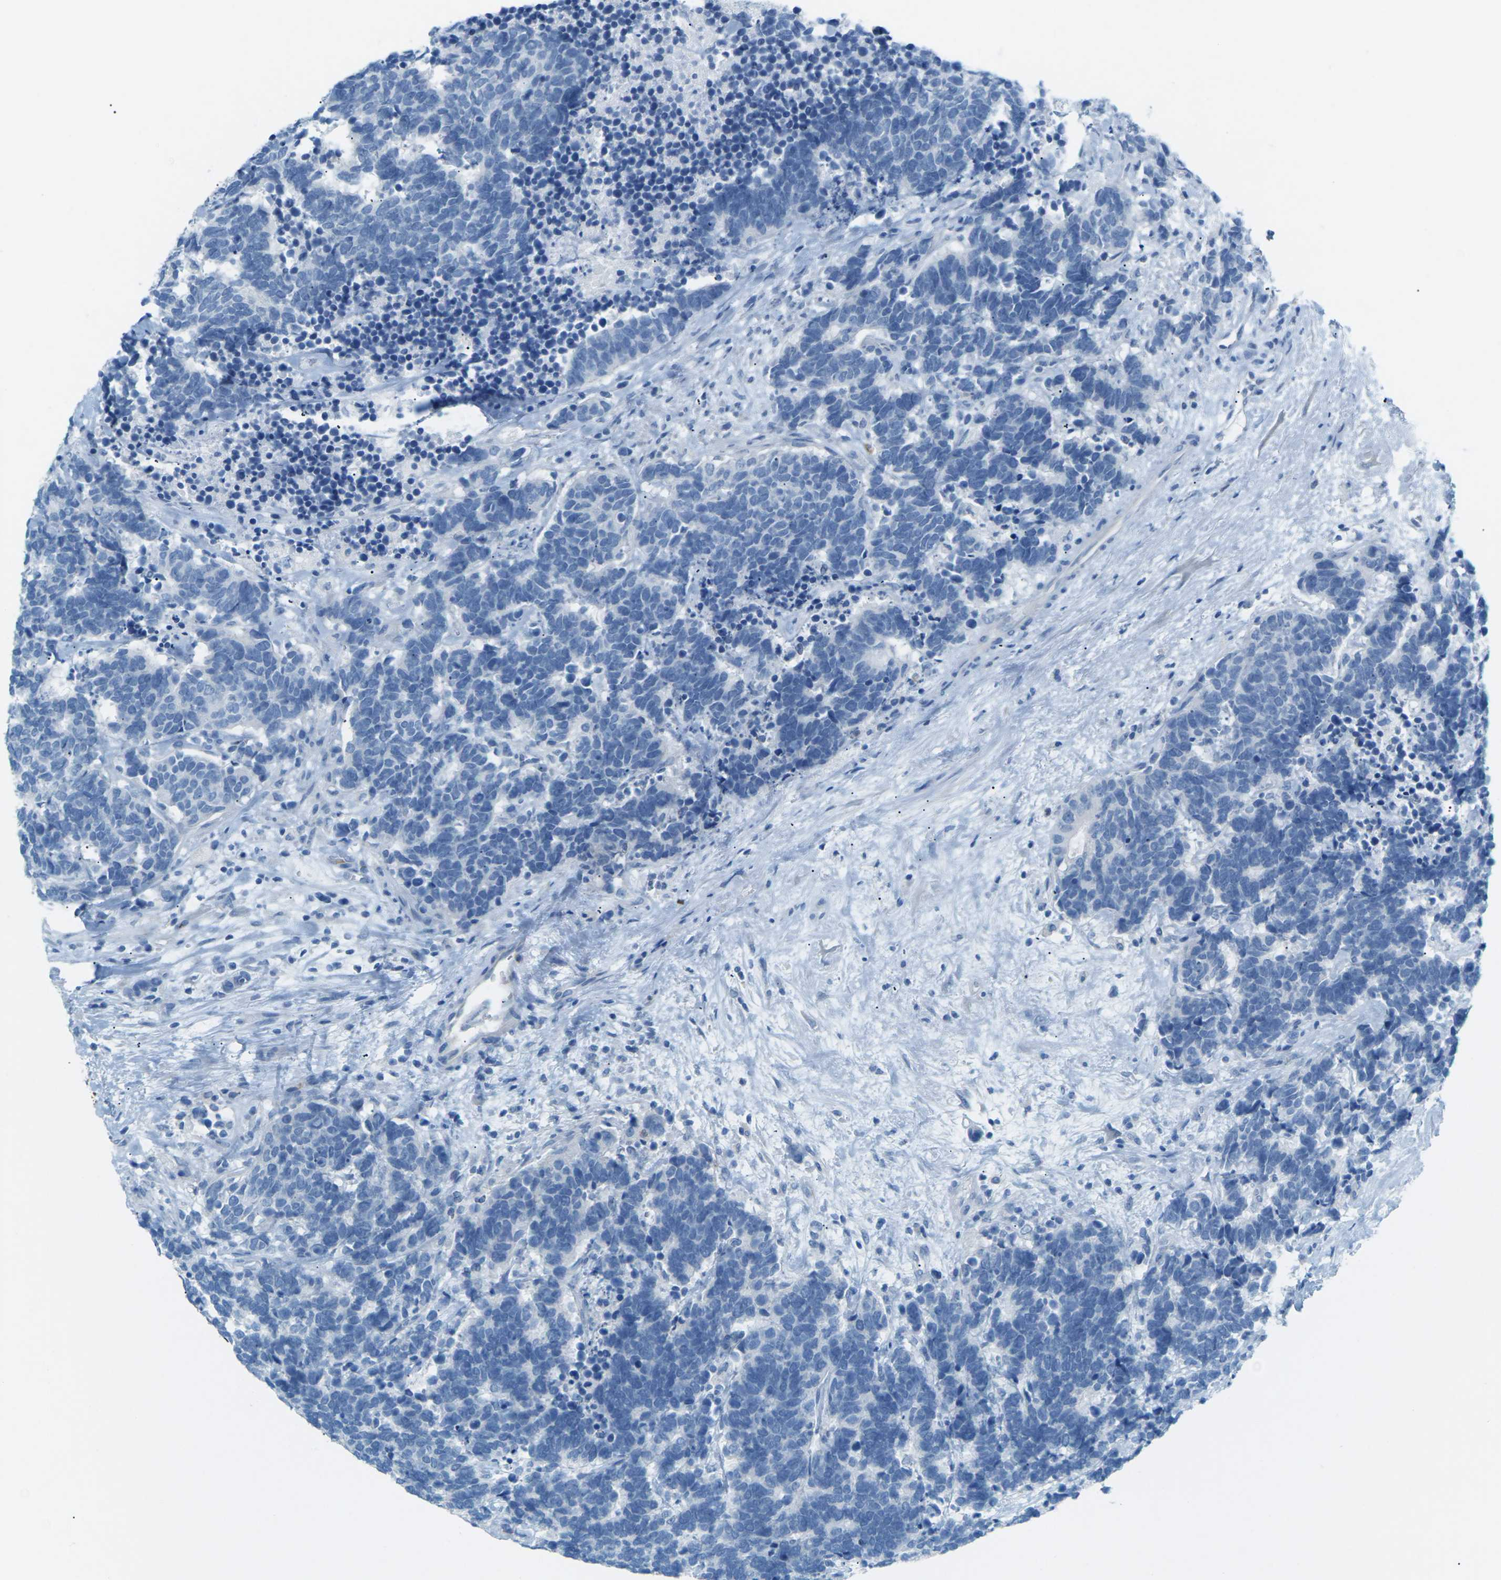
{"staining": {"intensity": "negative", "quantity": "none", "location": "none"}, "tissue": "carcinoid", "cell_type": "Tumor cells", "image_type": "cancer", "snomed": [{"axis": "morphology", "description": "Carcinoma, NOS"}, {"axis": "morphology", "description": "Carcinoid, malignant, NOS"}, {"axis": "topography", "description": "Urinary bladder"}], "caption": "This is an immunohistochemistry (IHC) image of carcinoid. There is no positivity in tumor cells.", "gene": "CDH16", "patient": {"sex": "male", "age": 57}}